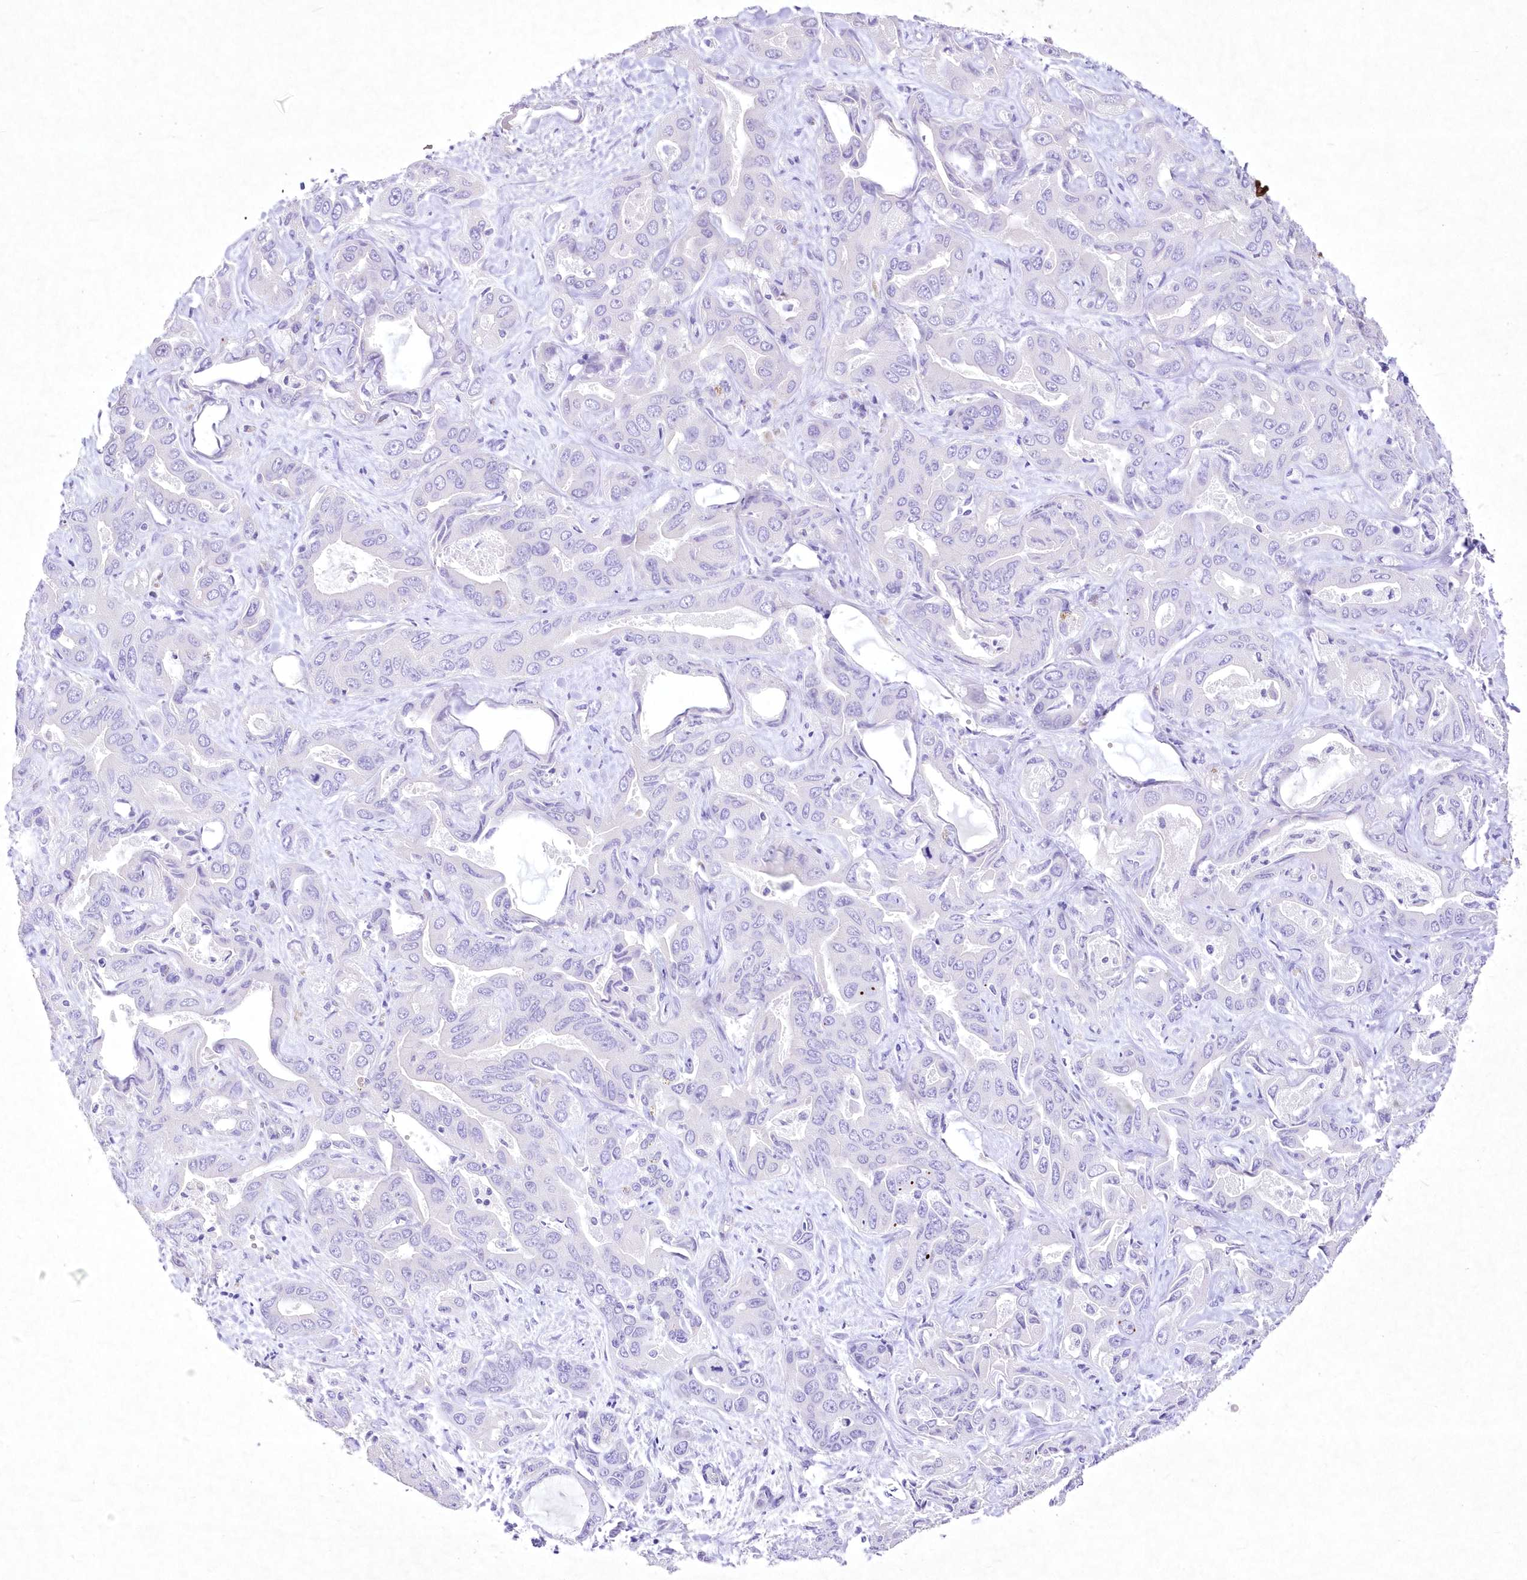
{"staining": {"intensity": "negative", "quantity": "none", "location": "none"}, "tissue": "liver cancer", "cell_type": "Tumor cells", "image_type": "cancer", "snomed": [{"axis": "morphology", "description": "Cholangiocarcinoma"}, {"axis": "topography", "description": "Liver"}], "caption": "Human liver cancer (cholangiocarcinoma) stained for a protein using IHC shows no positivity in tumor cells.", "gene": "ITSN2", "patient": {"sex": "female", "age": 52}}